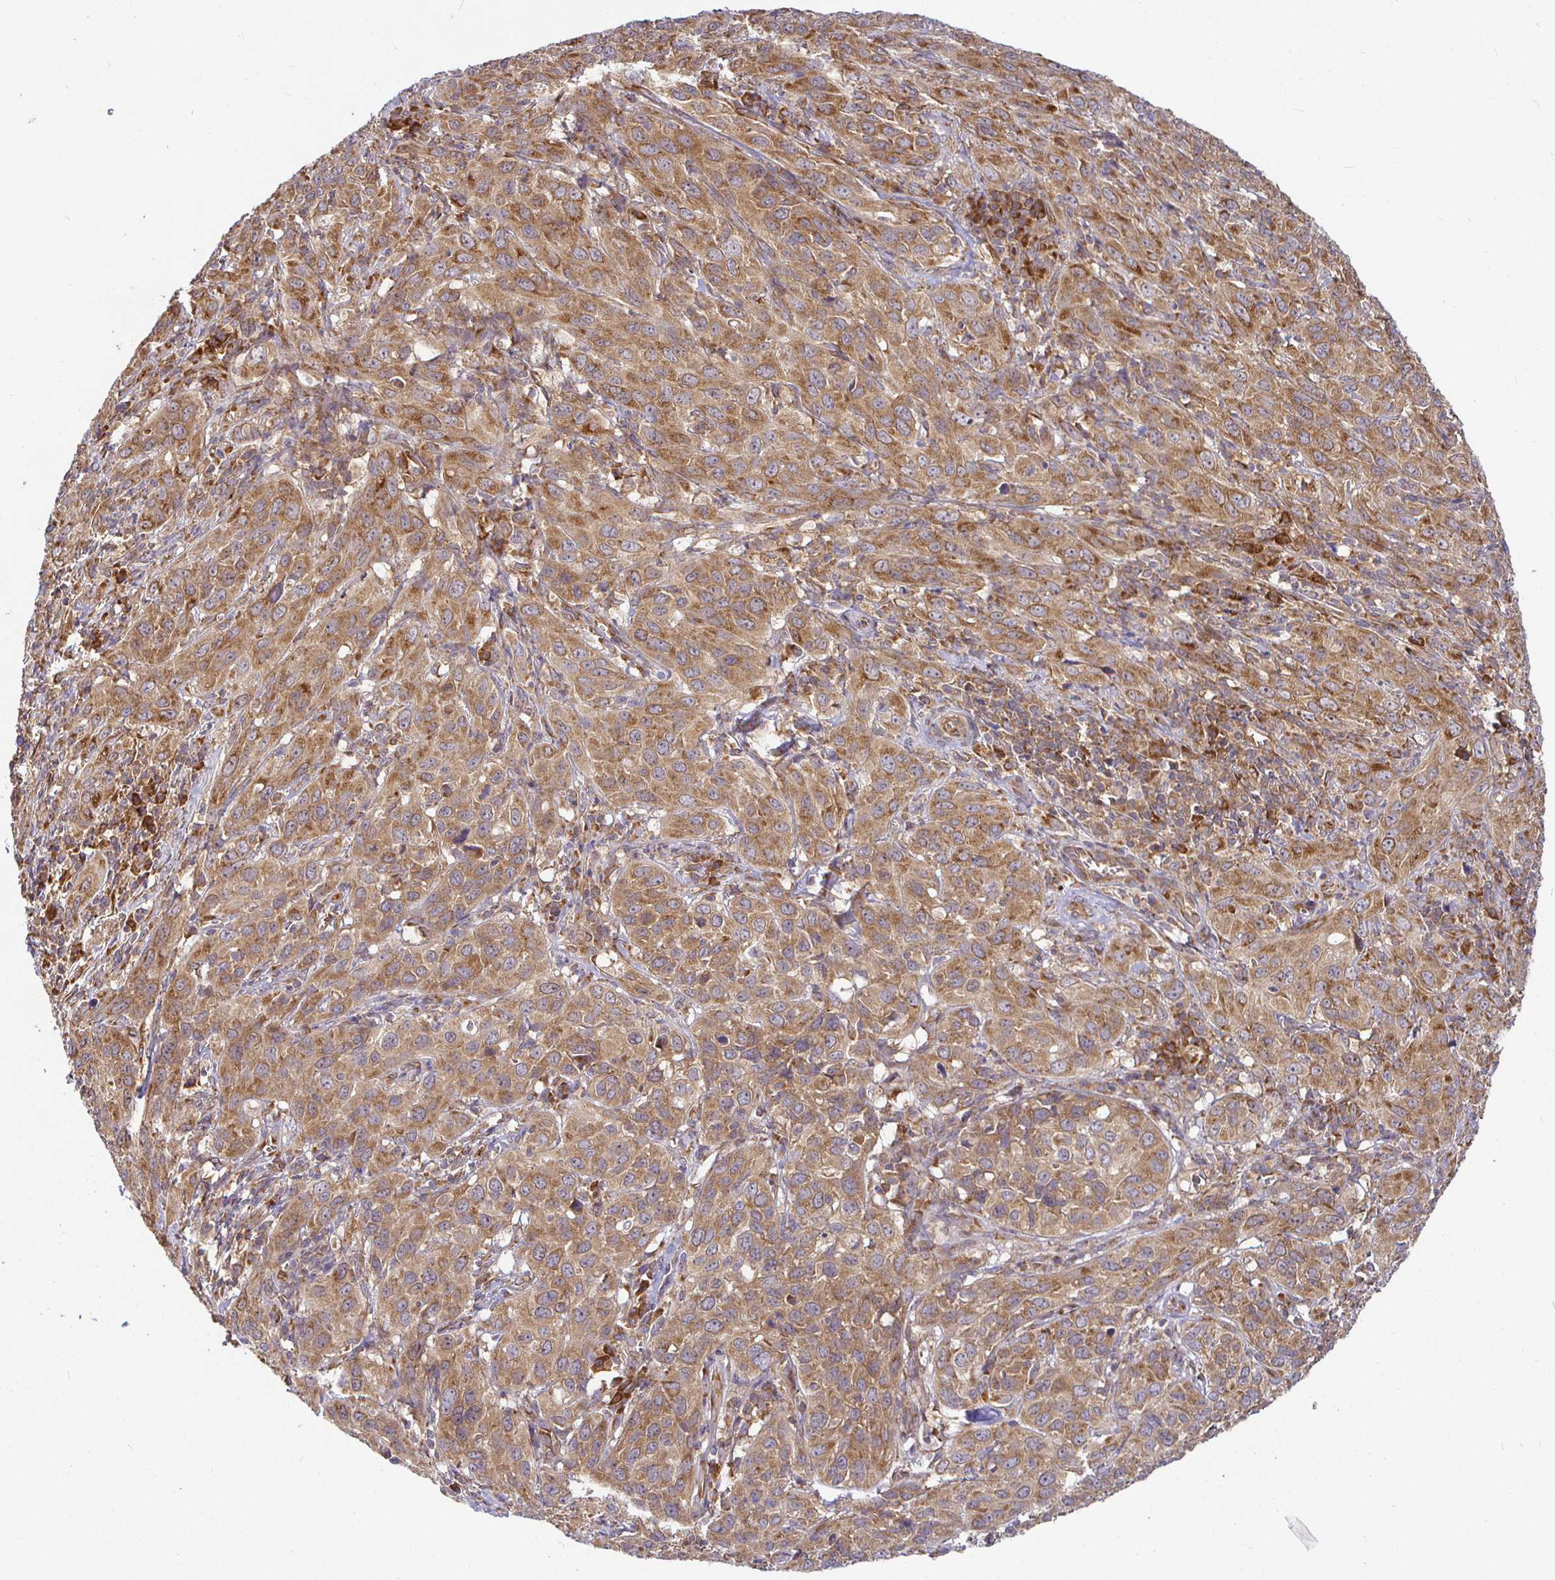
{"staining": {"intensity": "moderate", "quantity": ">75%", "location": "cytoplasmic/membranous"}, "tissue": "cervical cancer", "cell_type": "Tumor cells", "image_type": "cancer", "snomed": [{"axis": "morphology", "description": "Normal tissue, NOS"}, {"axis": "morphology", "description": "Squamous cell carcinoma, NOS"}, {"axis": "topography", "description": "Cervix"}], "caption": "Protein expression analysis of human squamous cell carcinoma (cervical) reveals moderate cytoplasmic/membranous positivity in approximately >75% of tumor cells.", "gene": "IRAK1", "patient": {"sex": "female", "age": 51}}